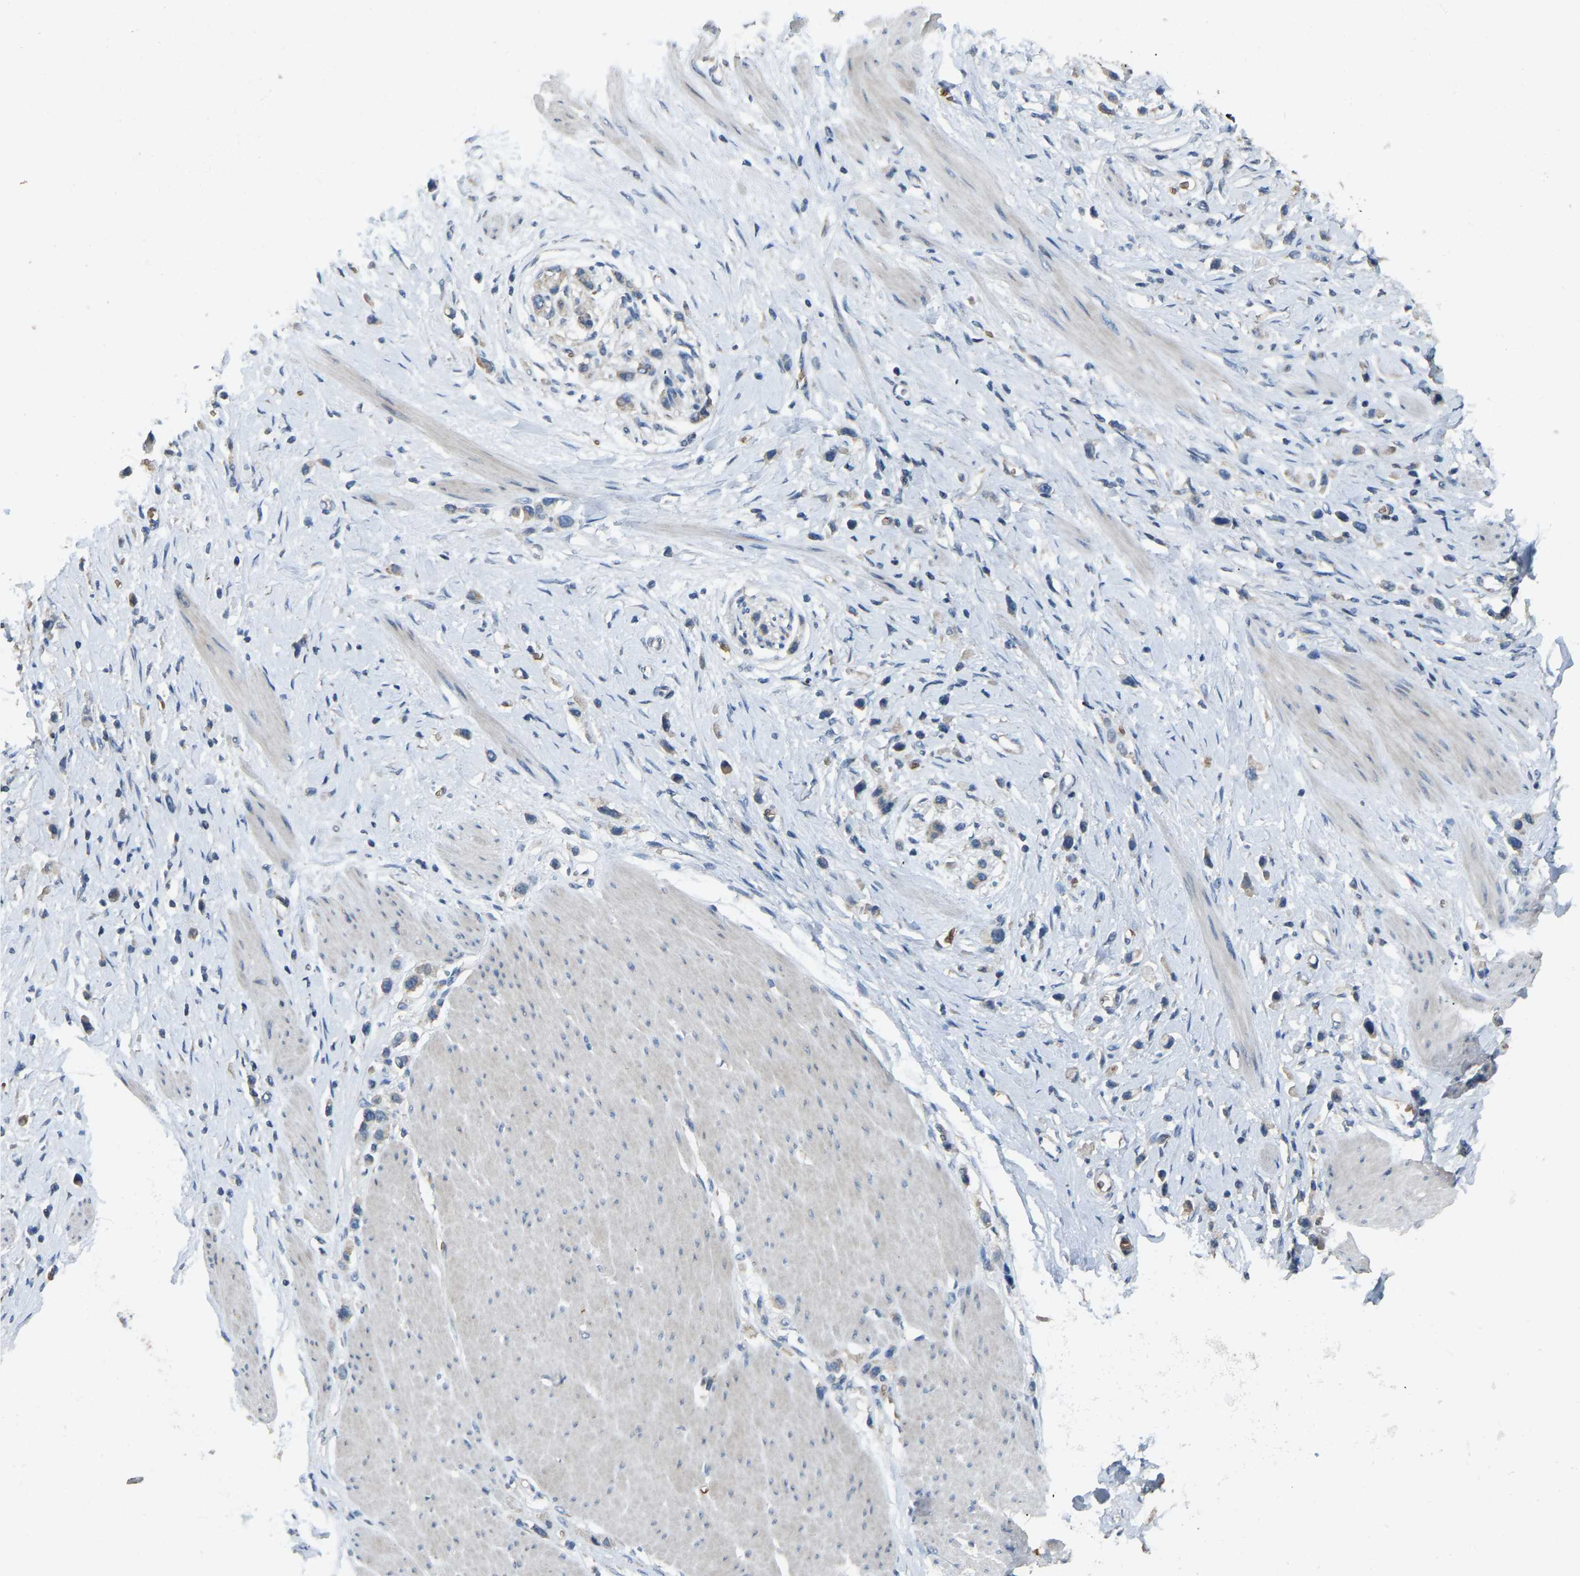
{"staining": {"intensity": "negative", "quantity": "none", "location": "none"}, "tissue": "stomach cancer", "cell_type": "Tumor cells", "image_type": "cancer", "snomed": [{"axis": "morphology", "description": "Adenocarcinoma, NOS"}, {"axis": "topography", "description": "Stomach"}], "caption": "This is an IHC photomicrograph of stomach cancer. There is no positivity in tumor cells.", "gene": "CFAP298", "patient": {"sex": "female", "age": 65}}